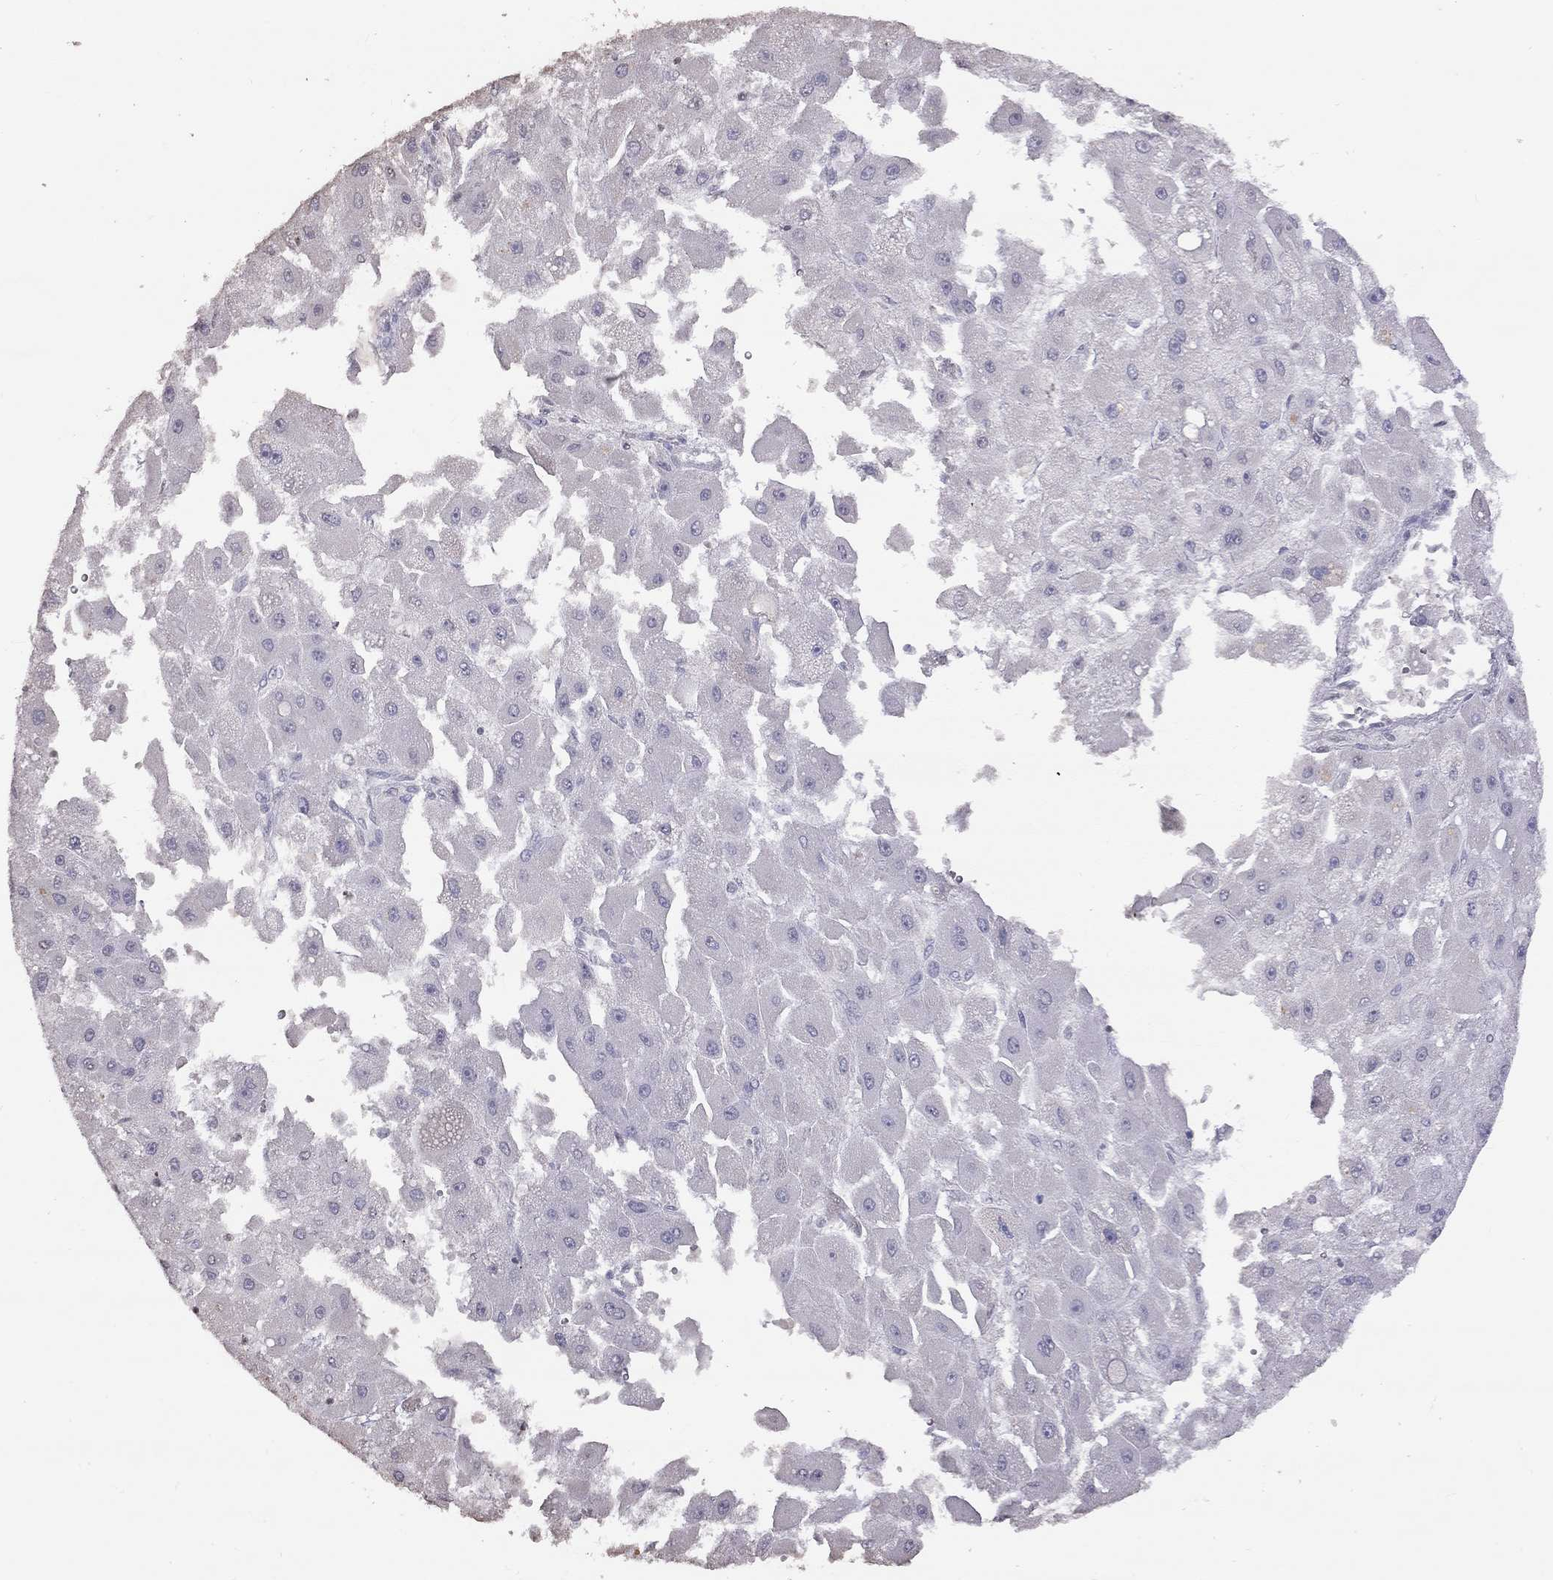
{"staining": {"intensity": "negative", "quantity": "none", "location": "none"}, "tissue": "liver cancer", "cell_type": "Tumor cells", "image_type": "cancer", "snomed": [{"axis": "morphology", "description": "Carcinoma, Hepatocellular, NOS"}, {"axis": "topography", "description": "Liver"}], "caption": "Immunohistochemistry micrograph of neoplastic tissue: human liver cancer (hepatocellular carcinoma) stained with DAB reveals no significant protein positivity in tumor cells.", "gene": "SUN3", "patient": {"sex": "female", "age": 25}}